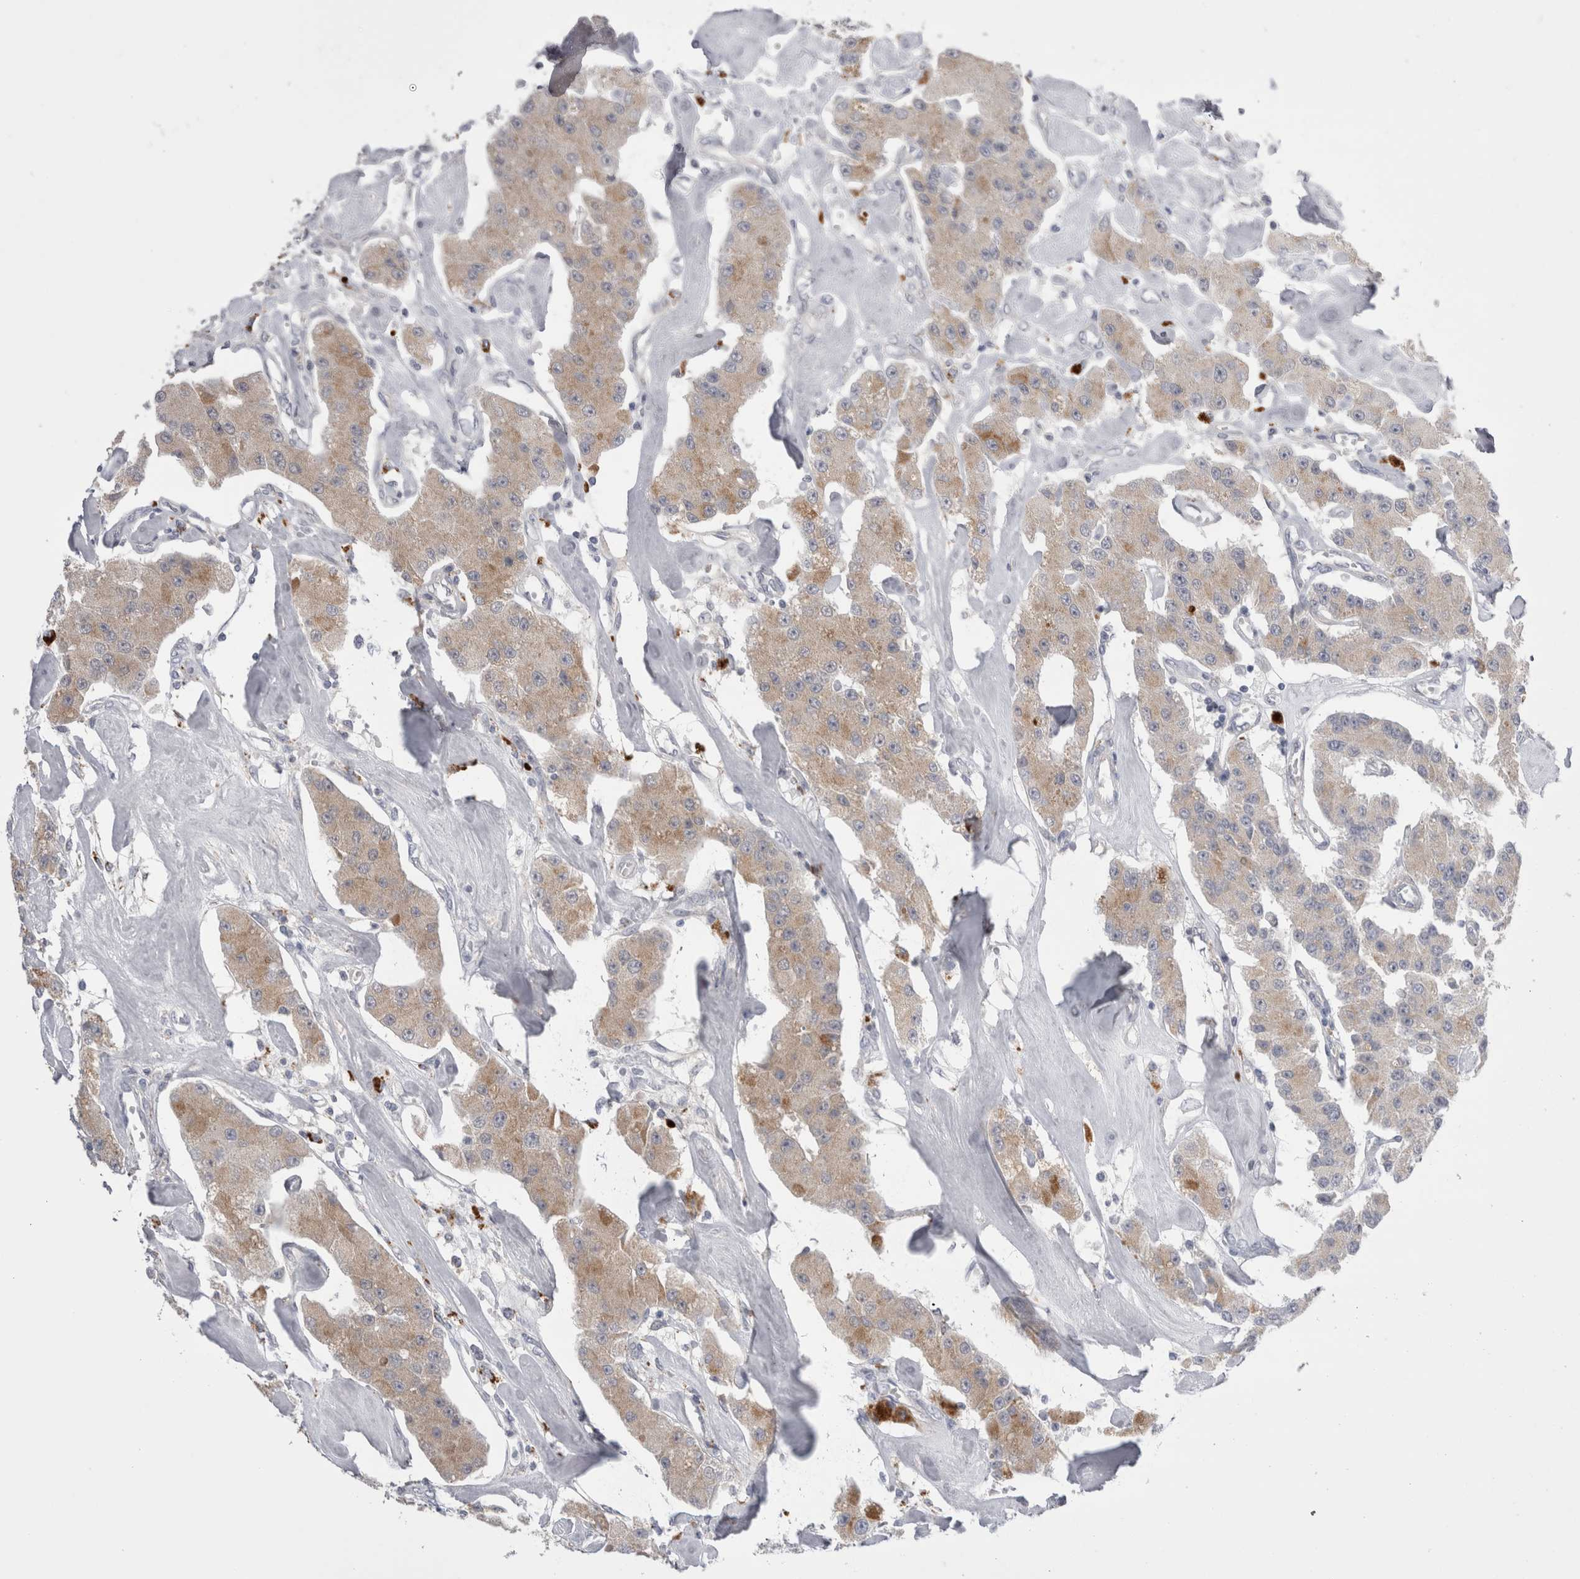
{"staining": {"intensity": "weak", "quantity": ">75%", "location": "cytoplasmic/membranous"}, "tissue": "carcinoid", "cell_type": "Tumor cells", "image_type": "cancer", "snomed": [{"axis": "morphology", "description": "Carcinoid, malignant, NOS"}, {"axis": "topography", "description": "Pancreas"}], "caption": "An immunohistochemistry (IHC) photomicrograph of tumor tissue is shown. Protein staining in brown highlights weak cytoplasmic/membranous positivity in carcinoid (malignant) within tumor cells.", "gene": "EPDR1", "patient": {"sex": "male", "age": 41}}